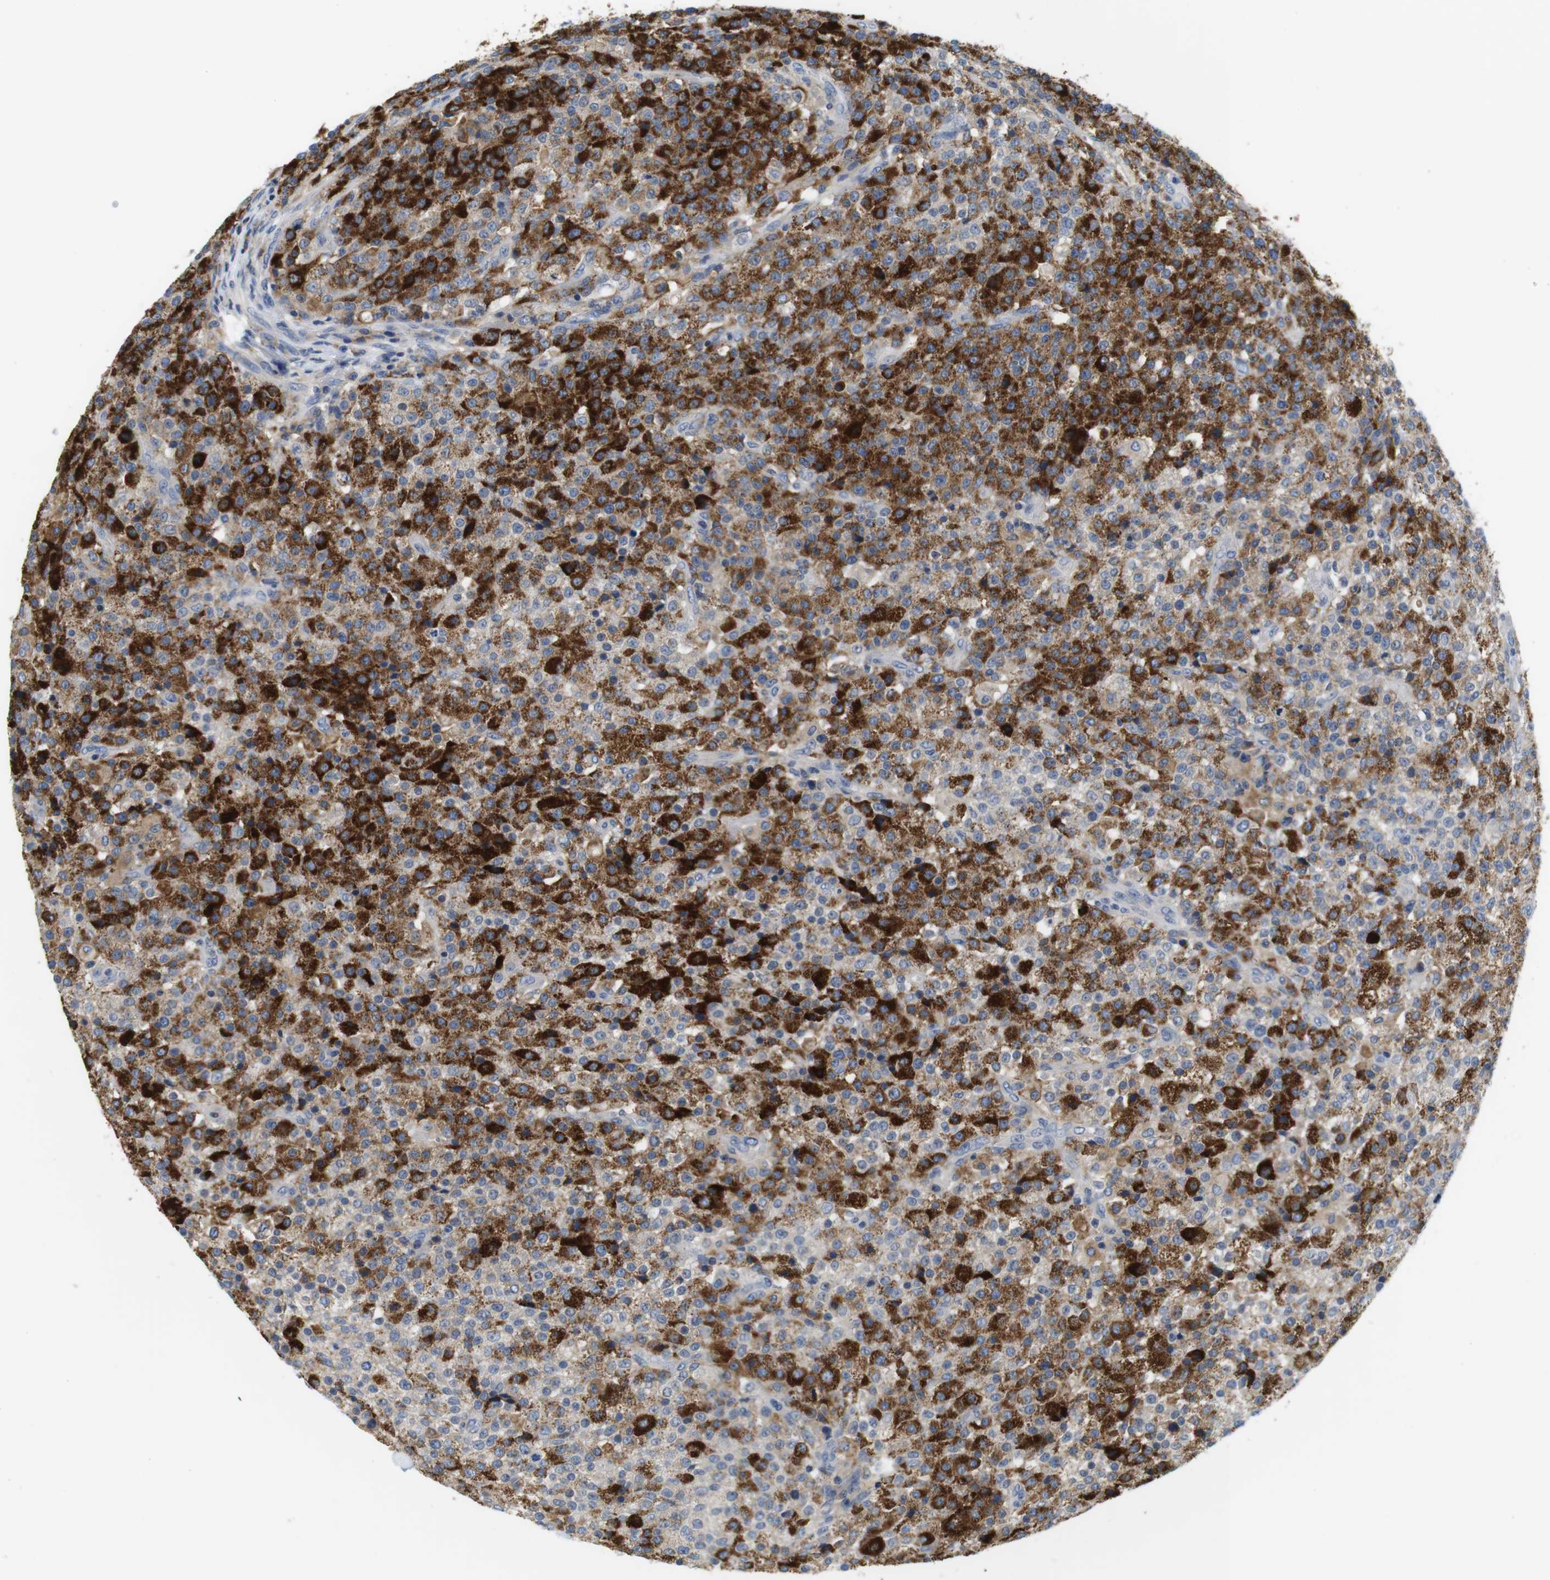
{"staining": {"intensity": "strong", "quantity": "25%-75%", "location": "cytoplasmic/membranous"}, "tissue": "testis cancer", "cell_type": "Tumor cells", "image_type": "cancer", "snomed": [{"axis": "morphology", "description": "Seminoma, NOS"}, {"axis": "topography", "description": "Testis"}], "caption": "Protein expression analysis of human testis cancer (seminoma) reveals strong cytoplasmic/membranous positivity in approximately 25%-75% of tumor cells.", "gene": "CNGA2", "patient": {"sex": "male", "age": 59}}